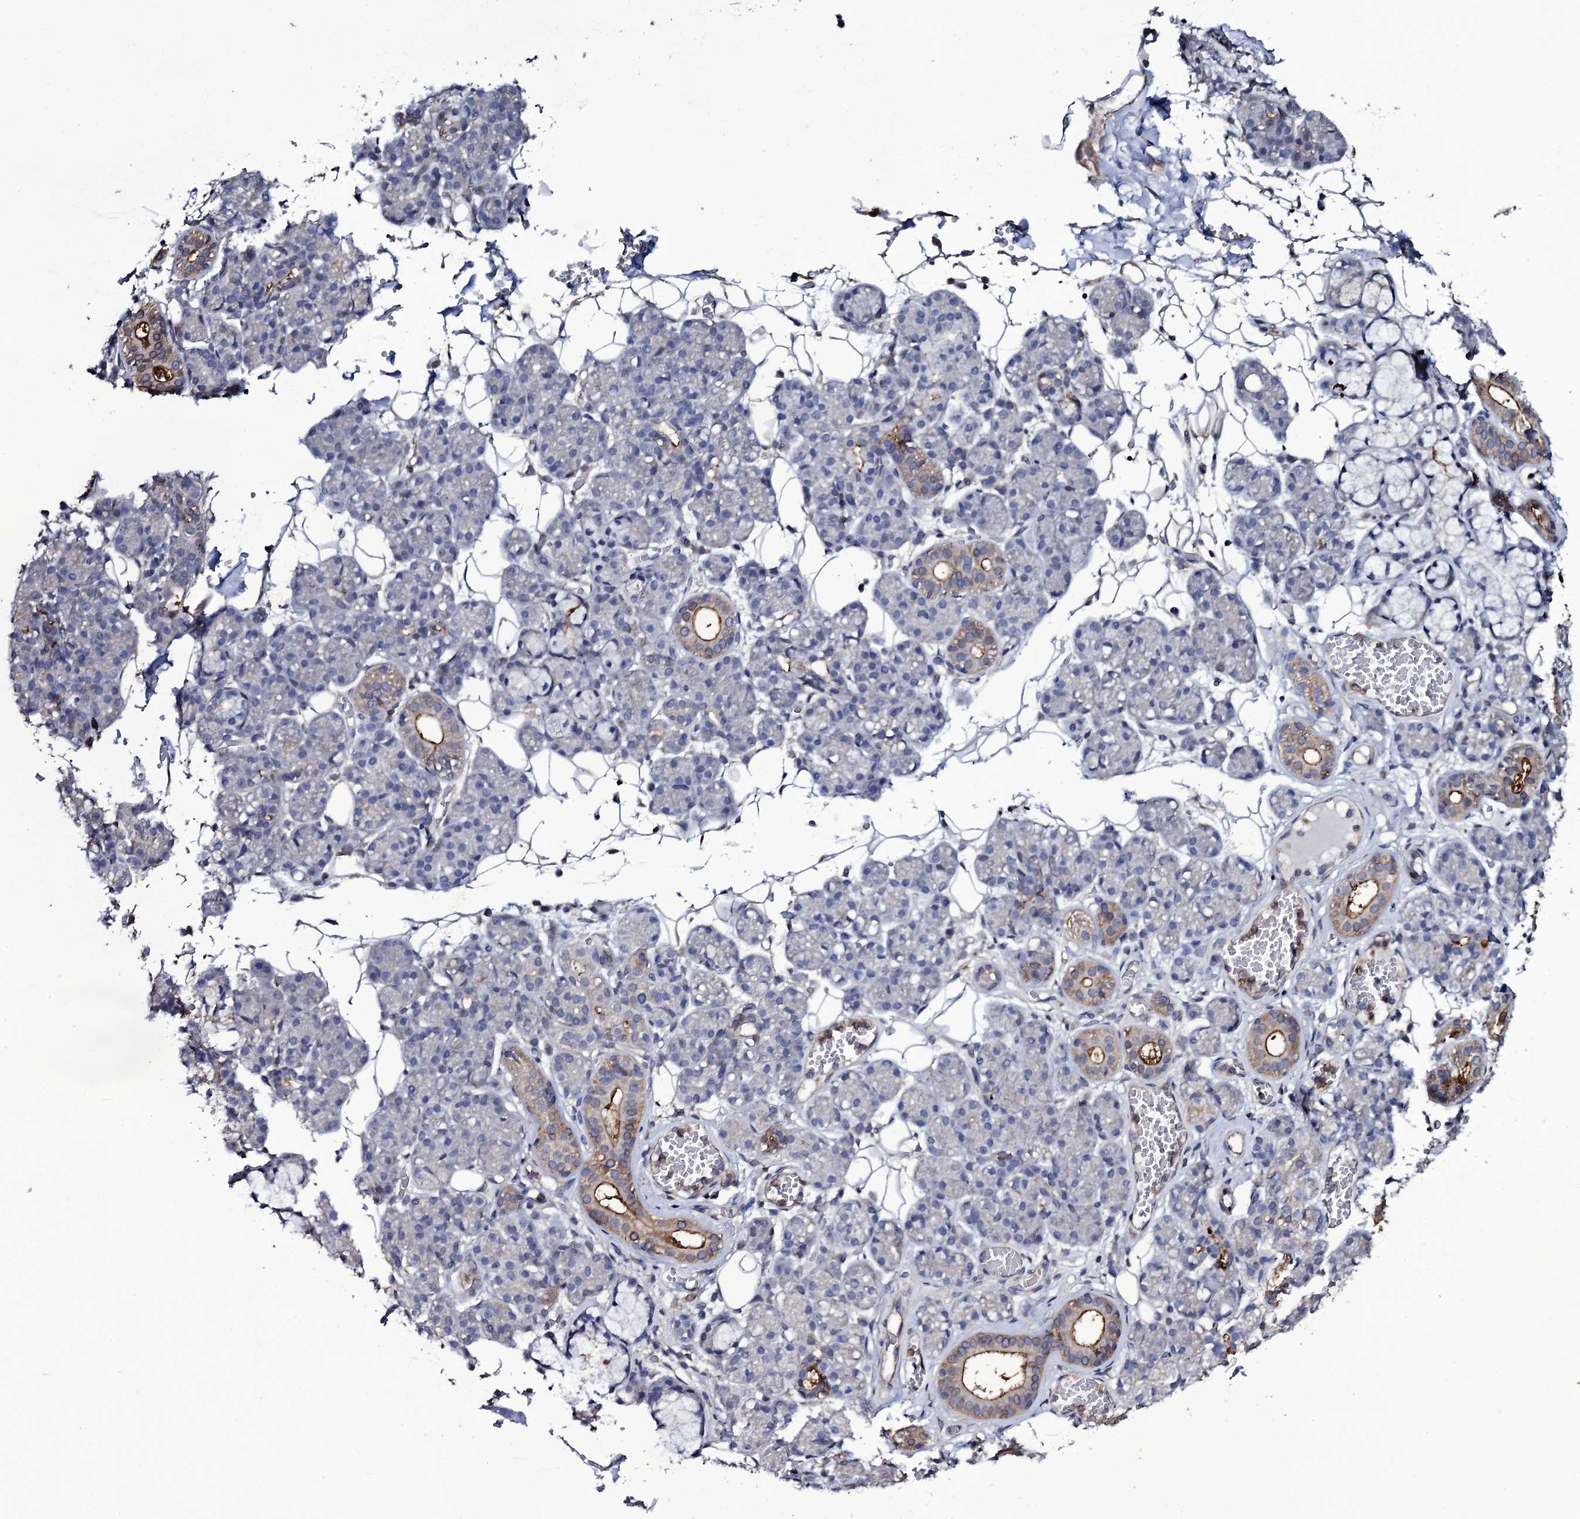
{"staining": {"intensity": "moderate", "quantity": "<25%", "location": "cytoplasmic/membranous"}, "tissue": "salivary gland", "cell_type": "Glandular cells", "image_type": "normal", "snomed": [{"axis": "morphology", "description": "Normal tissue, NOS"}, {"axis": "topography", "description": "Salivary gland"}], "caption": "The micrograph reveals a brown stain indicating the presence of a protein in the cytoplasmic/membranous of glandular cells in salivary gland.", "gene": "TTC23", "patient": {"sex": "male", "age": 63}}